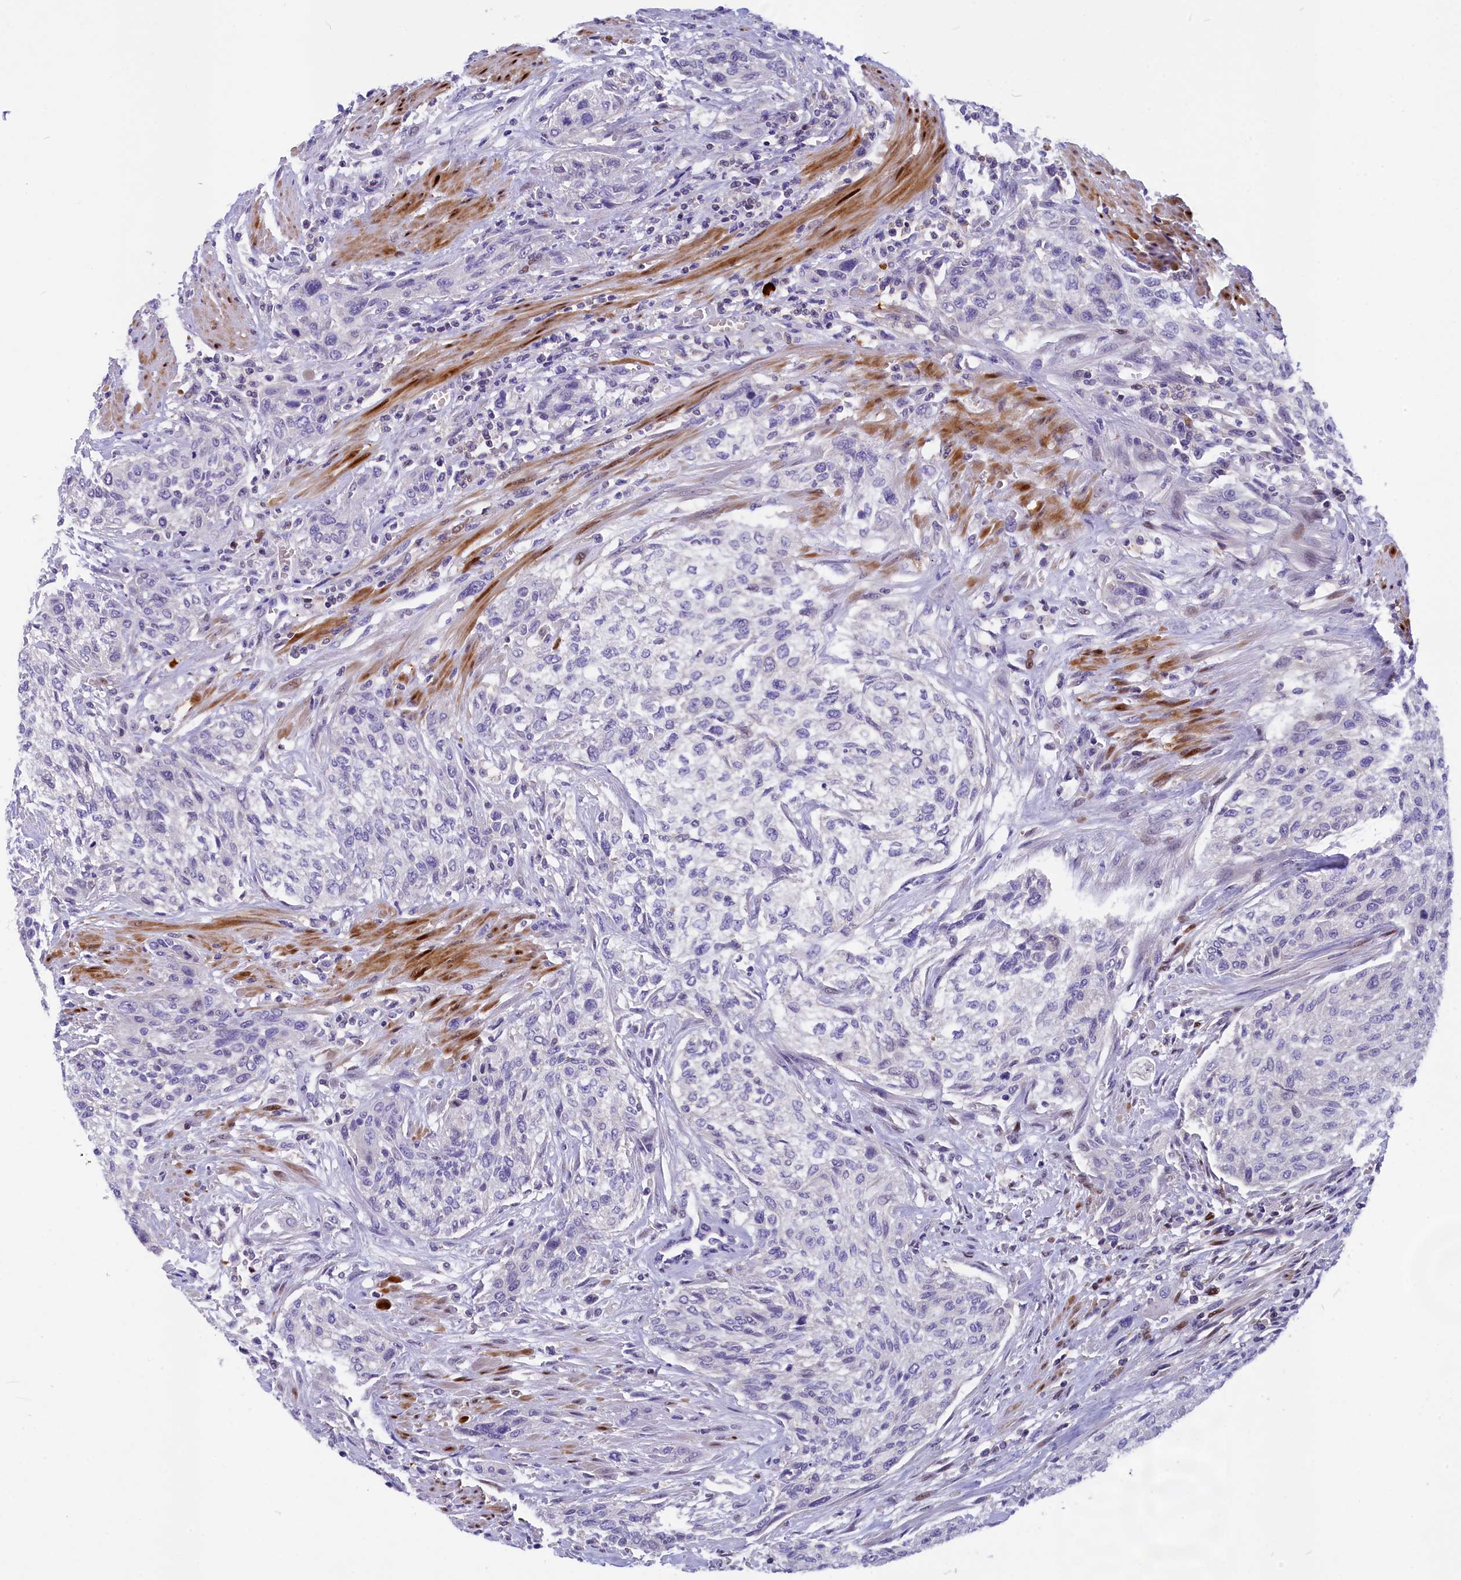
{"staining": {"intensity": "negative", "quantity": "none", "location": "none"}, "tissue": "urothelial cancer", "cell_type": "Tumor cells", "image_type": "cancer", "snomed": [{"axis": "morphology", "description": "Urothelial carcinoma, High grade"}, {"axis": "topography", "description": "Urinary bladder"}], "caption": "IHC image of urothelial carcinoma (high-grade) stained for a protein (brown), which exhibits no staining in tumor cells.", "gene": "NKPD1", "patient": {"sex": "male", "age": 35}}